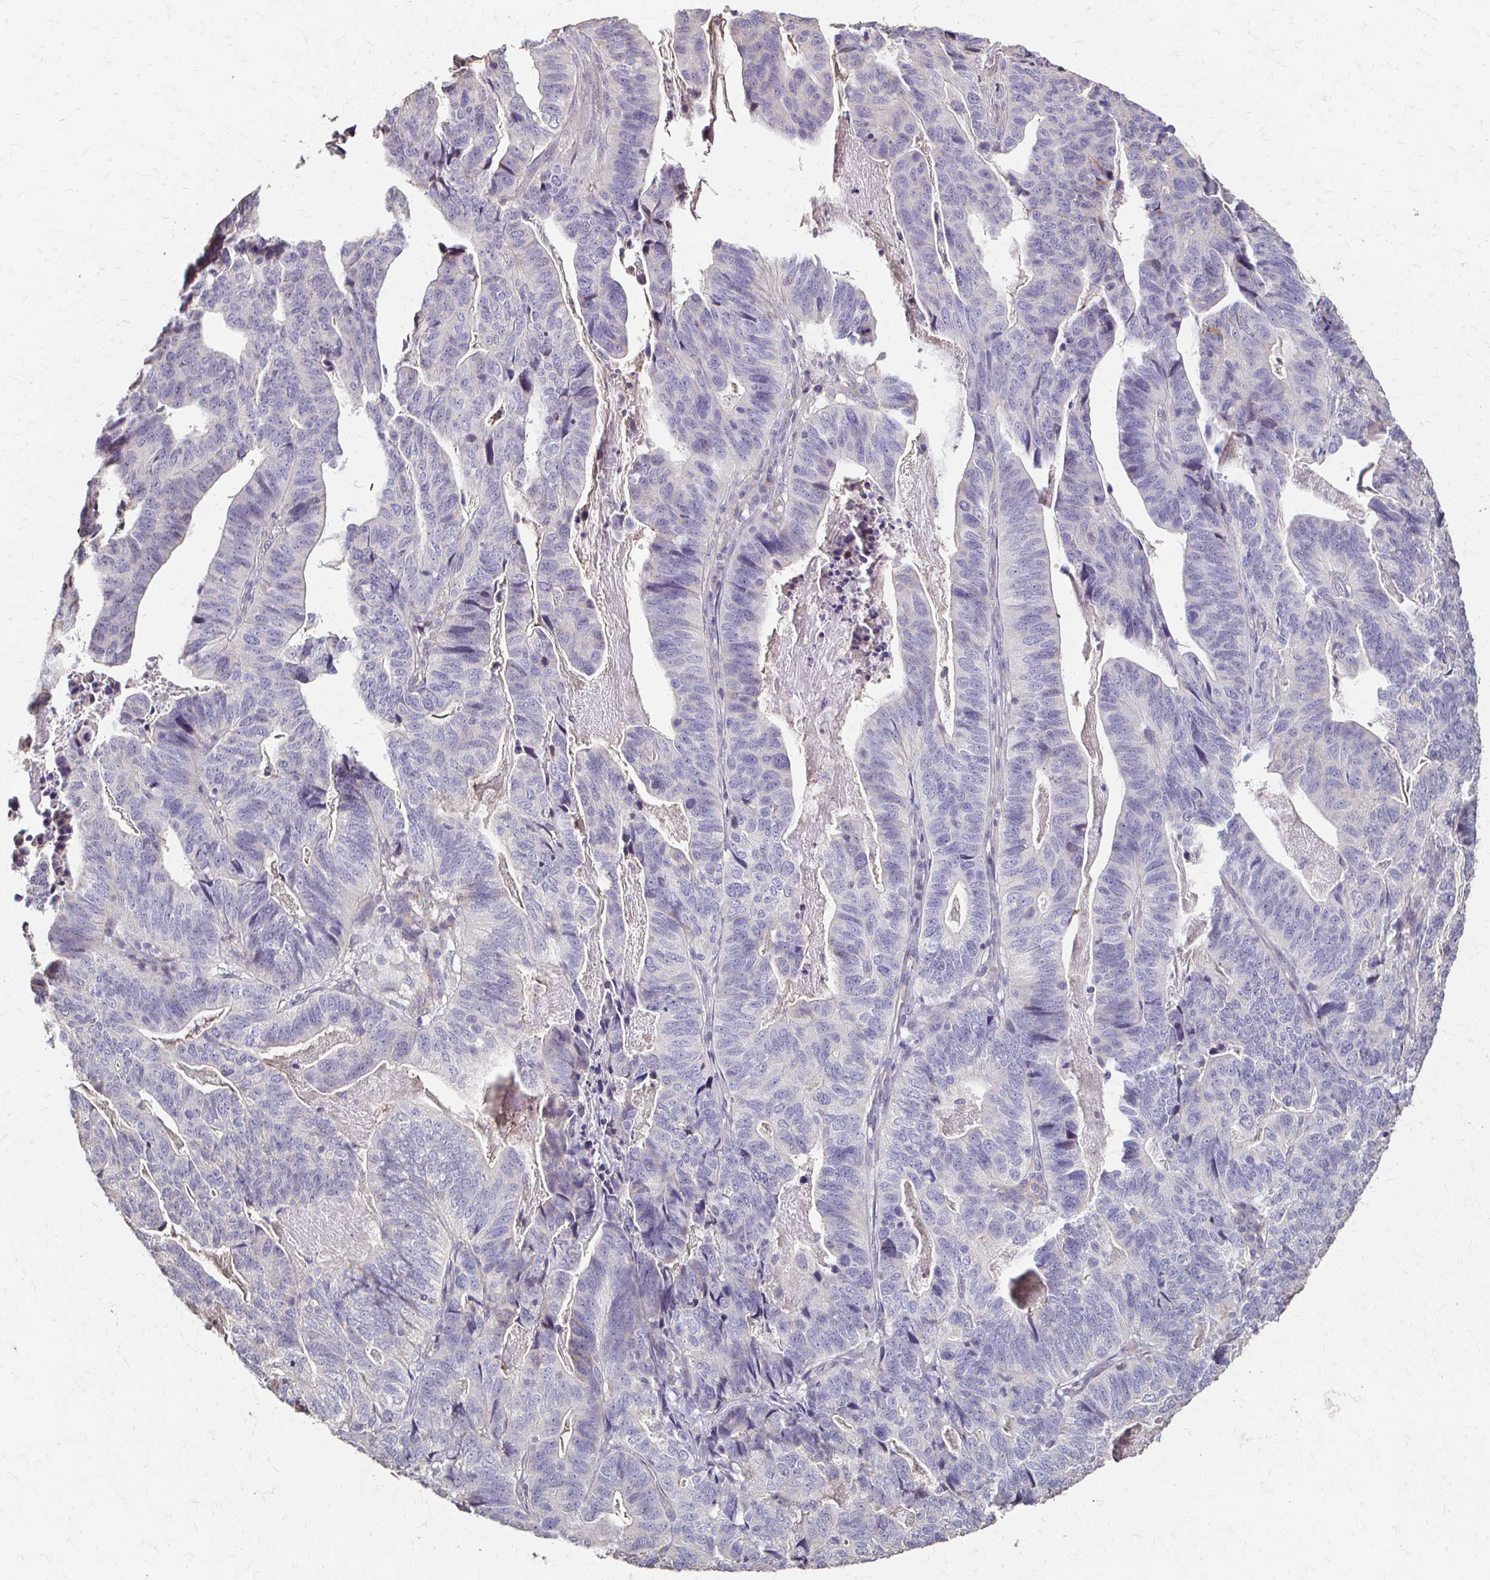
{"staining": {"intensity": "negative", "quantity": "none", "location": "none"}, "tissue": "stomach cancer", "cell_type": "Tumor cells", "image_type": "cancer", "snomed": [{"axis": "morphology", "description": "Adenocarcinoma, NOS"}, {"axis": "topography", "description": "Stomach, upper"}], "caption": "Image shows no significant protein positivity in tumor cells of adenocarcinoma (stomach). (DAB (3,3'-diaminobenzidine) immunohistochemistry with hematoxylin counter stain).", "gene": "IL18BP", "patient": {"sex": "female", "age": 67}}